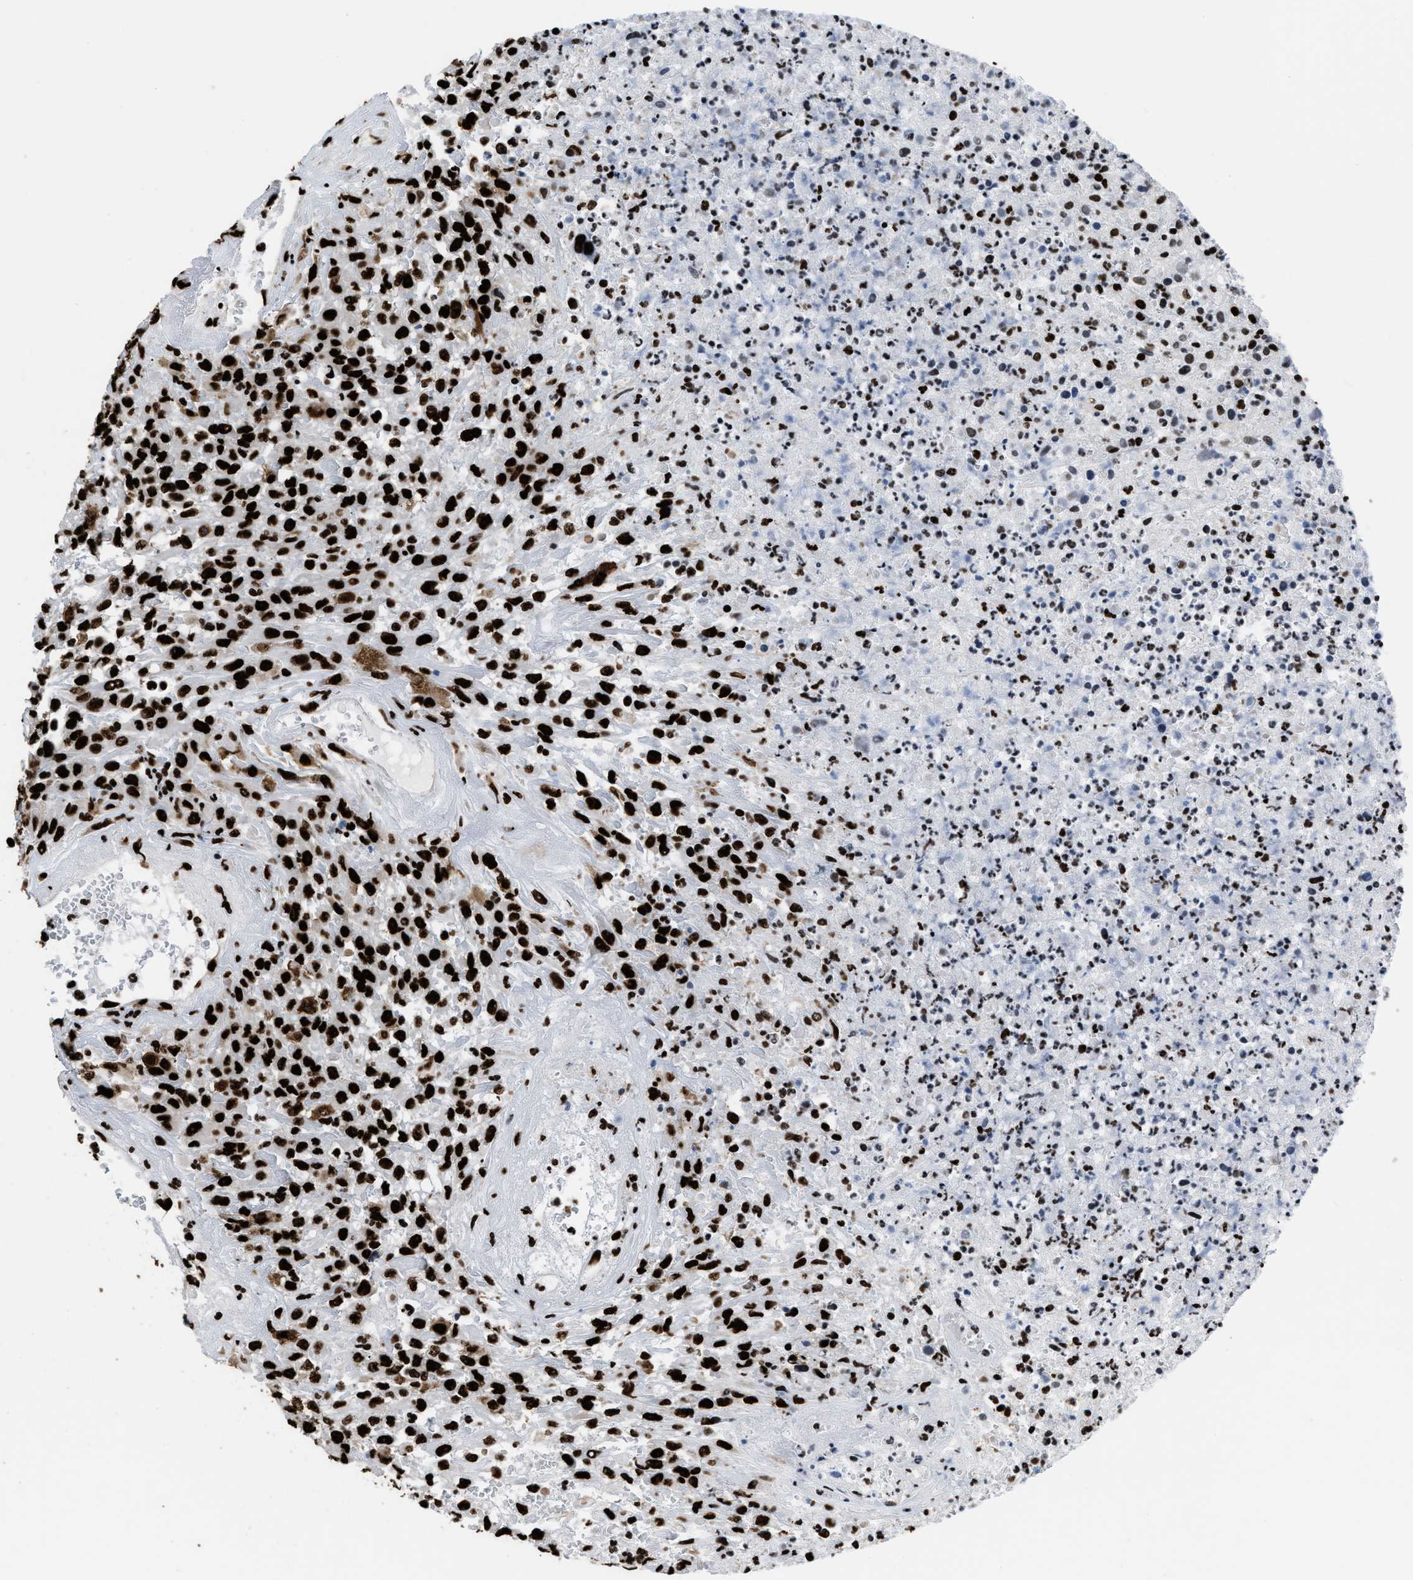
{"staining": {"intensity": "strong", "quantity": ">75%", "location": "nuclear"}, "tissue": "urothelial cancer", "cell_type": "Tumor cells", "image_type": "cancer", "snomed": [{"axis": "morphology", "description": "Urothelial carcinoma, High grade"}, {"axis": "topography", "description": "Urinary bladder"}], "caption": "Human urothelial cancer stained with a protein marker reveals strong staining in tumor cells.", "gene": "HNRNPM", "patient": {"sex": "male", "age": 46}}